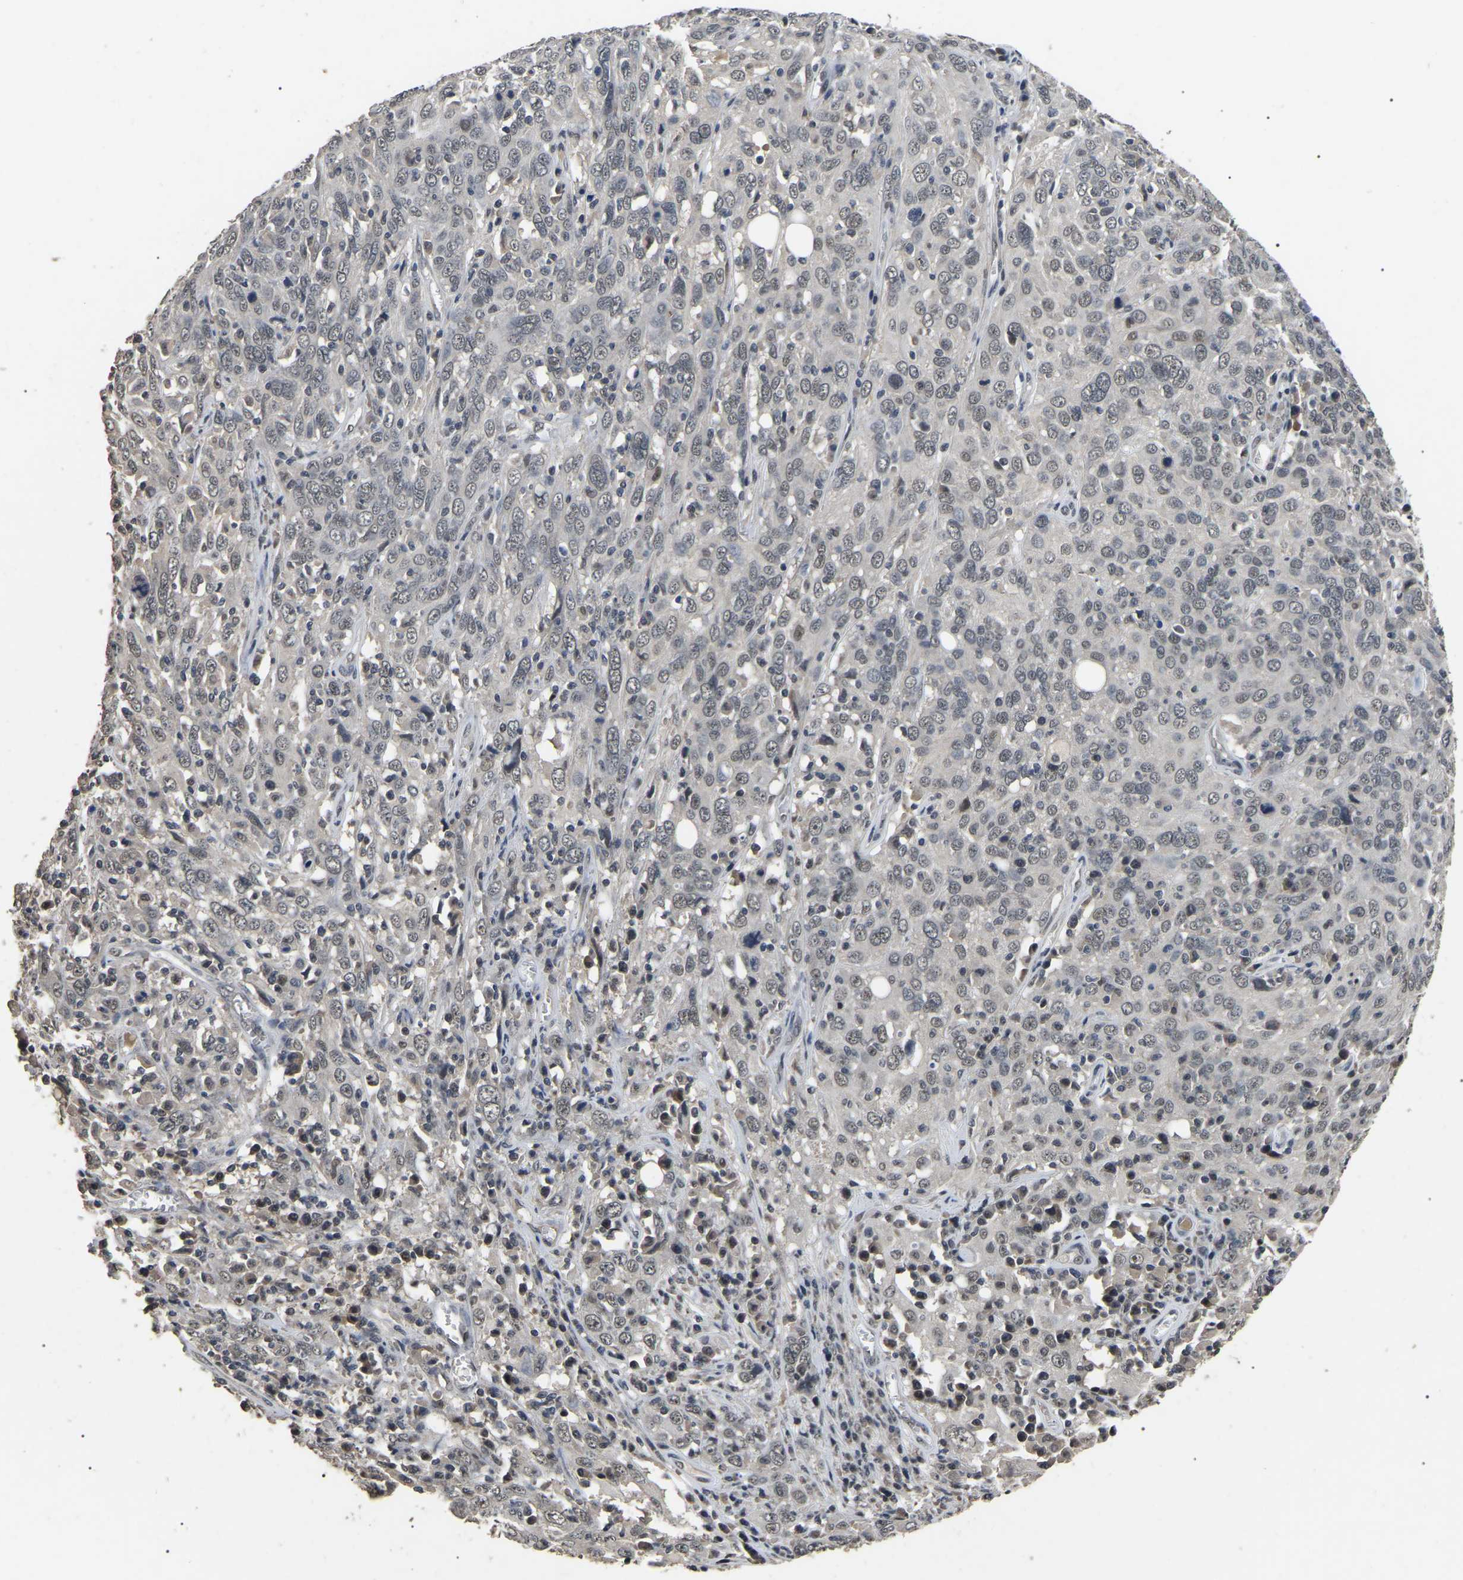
{"staining": {"intensity": "negative", "quantity": "none", "location": "none"}, "tissue": "cervical cancer", "cell_type": "Tumor cells", "image_type": "cancer", "snomed": [{"axis": "morphology", "description": "Squamous cell carcinoma, NOS"}, {"axis": "topography", "description": "Cervix"}], "caption": "High power microscopy image of an IHC micrograph of squamous cell carcinoma (cervical), revealing no significant positivity in tumor cells. (Brightfield microscopy of DAB (3,3'-diaminobenzidine) immunohistochemistry (IHC) at high magnification).", "gene": "PPM1E", "patient": {"sex": "female", "age": 46}}